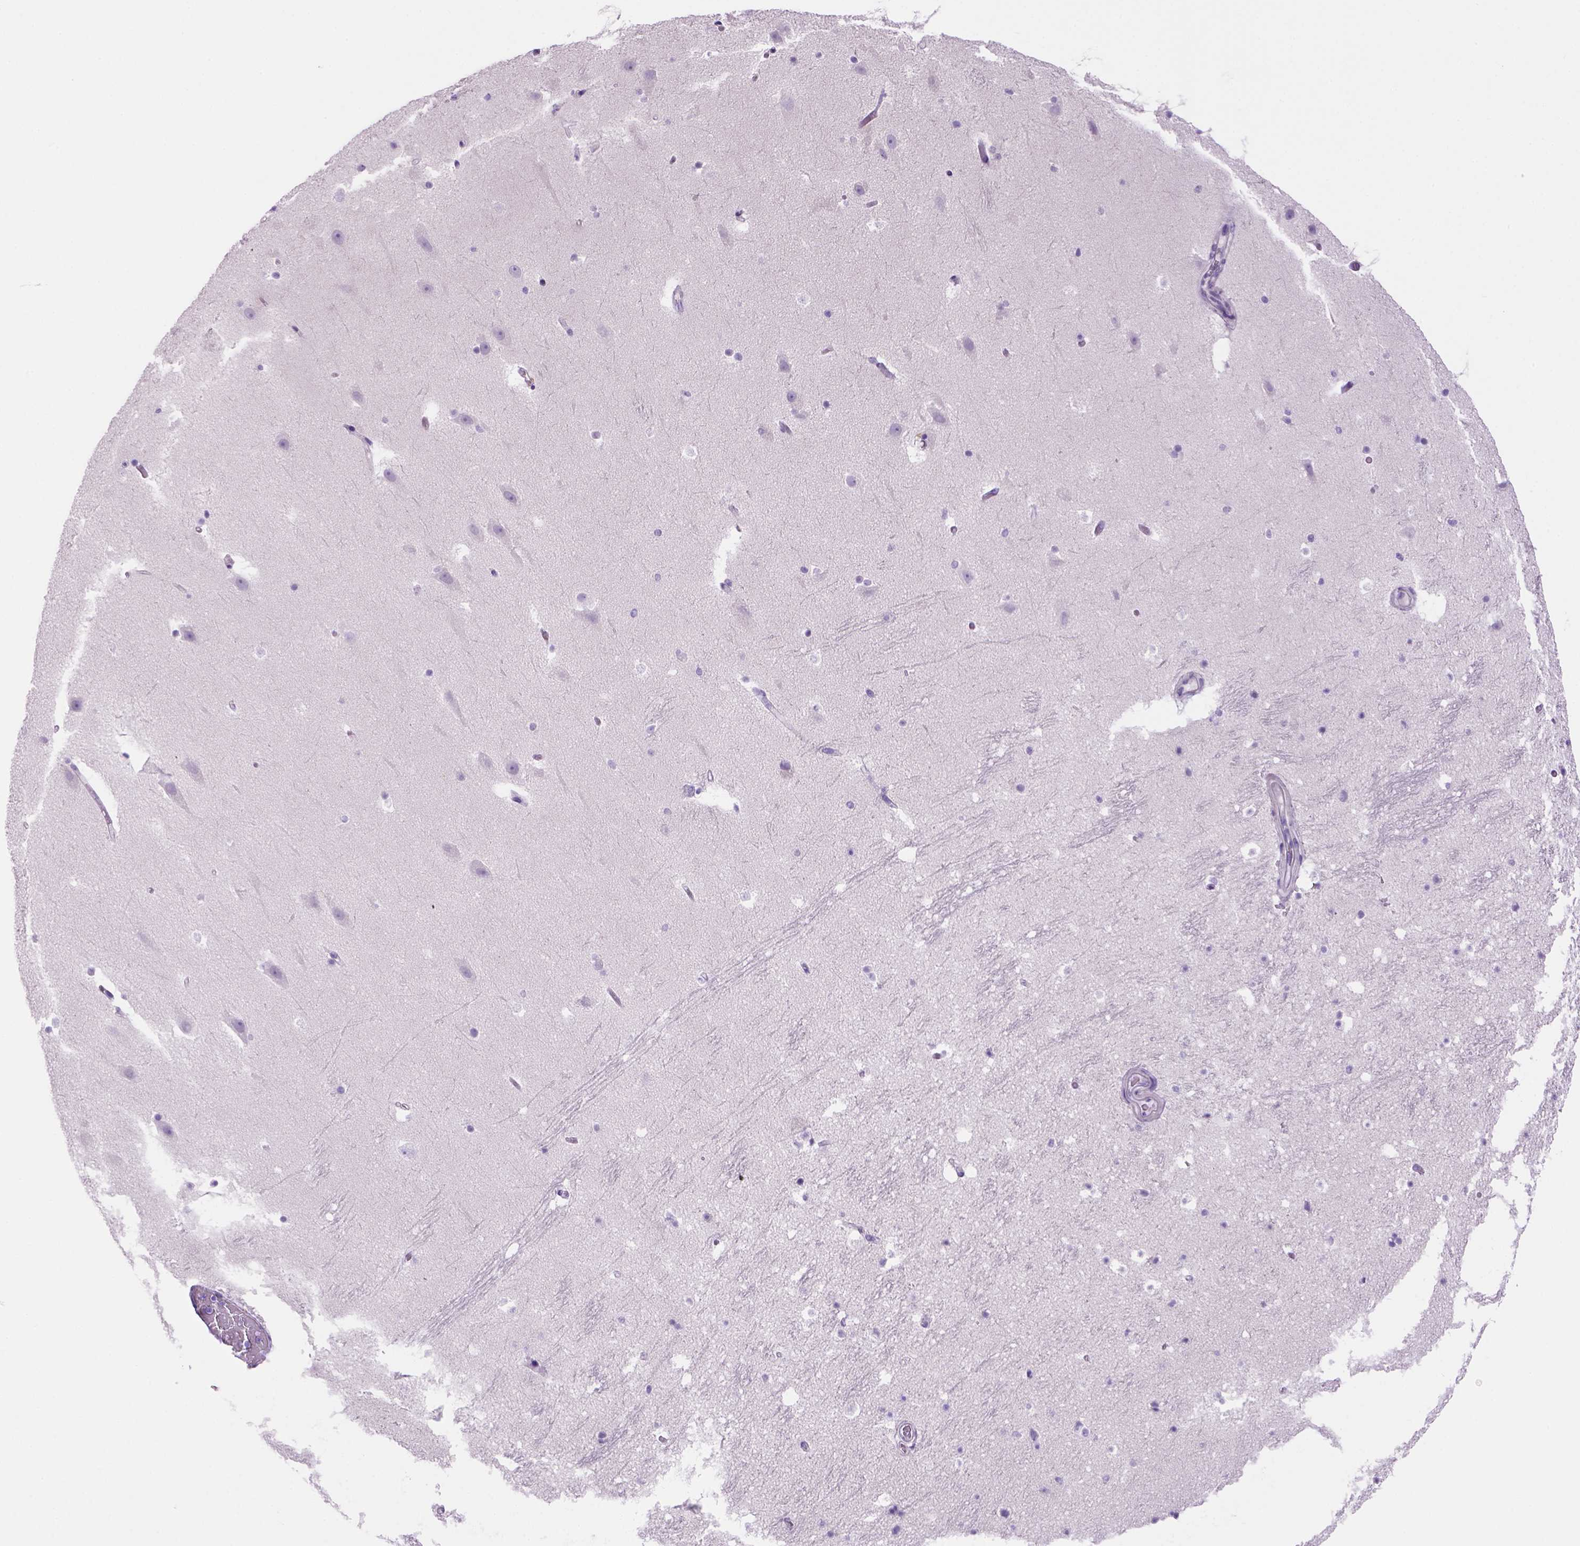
{"staining": {"intensity": "negative", "quantity": "none", "location": "none"}, "tissue": "hippocampus", "cell_type": "Glial cells", "image_type": "normal", "snomed": [{"axis": "morphology", "description": "Normal tissue, NOS"}, {"axis": "topography", "description": "Hippocampus"}], "caption": "IHC of benign human hippocampus demonstrates no expression in glial cells. (DAB immunohistochemistry (IHC), high magnification).", "gene": "ARHGEF33", "patient": {"sex": "male", "age": 26}}